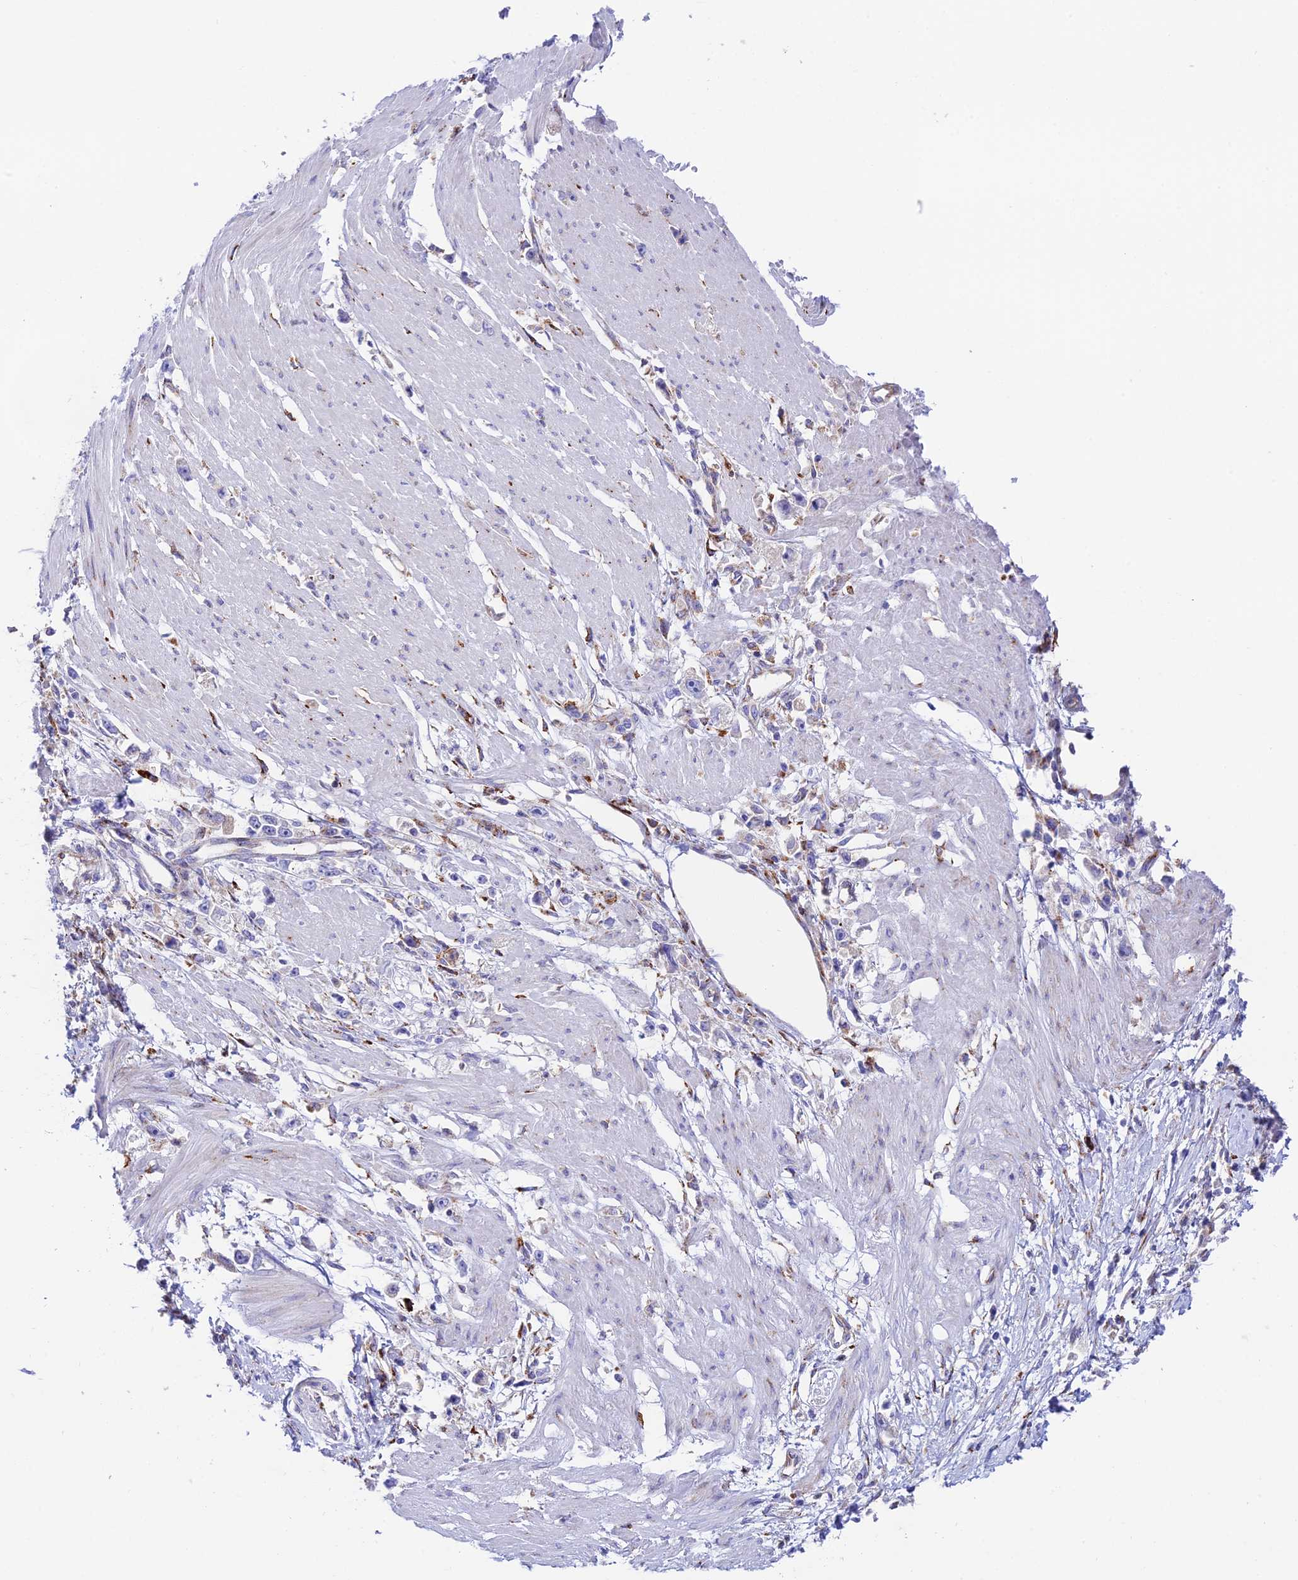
{"staining": {"intensity": "negative", "quantity": "none", "location": "none"}, "tissue": "stomach cancer", "cell_type": "Tumor cells", "image_type": "cancer", "snomed": [{"axis": "morphology", "description": "Adenocarcinoma, NOS"}, {"axis": "topography", "description": "Stomach"}], "caption": "Stomach cancer (adenocarcinoma) stained for a protein using immunohistochemistry (IHC) shows no staining tumor cells.", "gene": "TUBGCP6", "patient": {"sex": "female", "age": 59}}